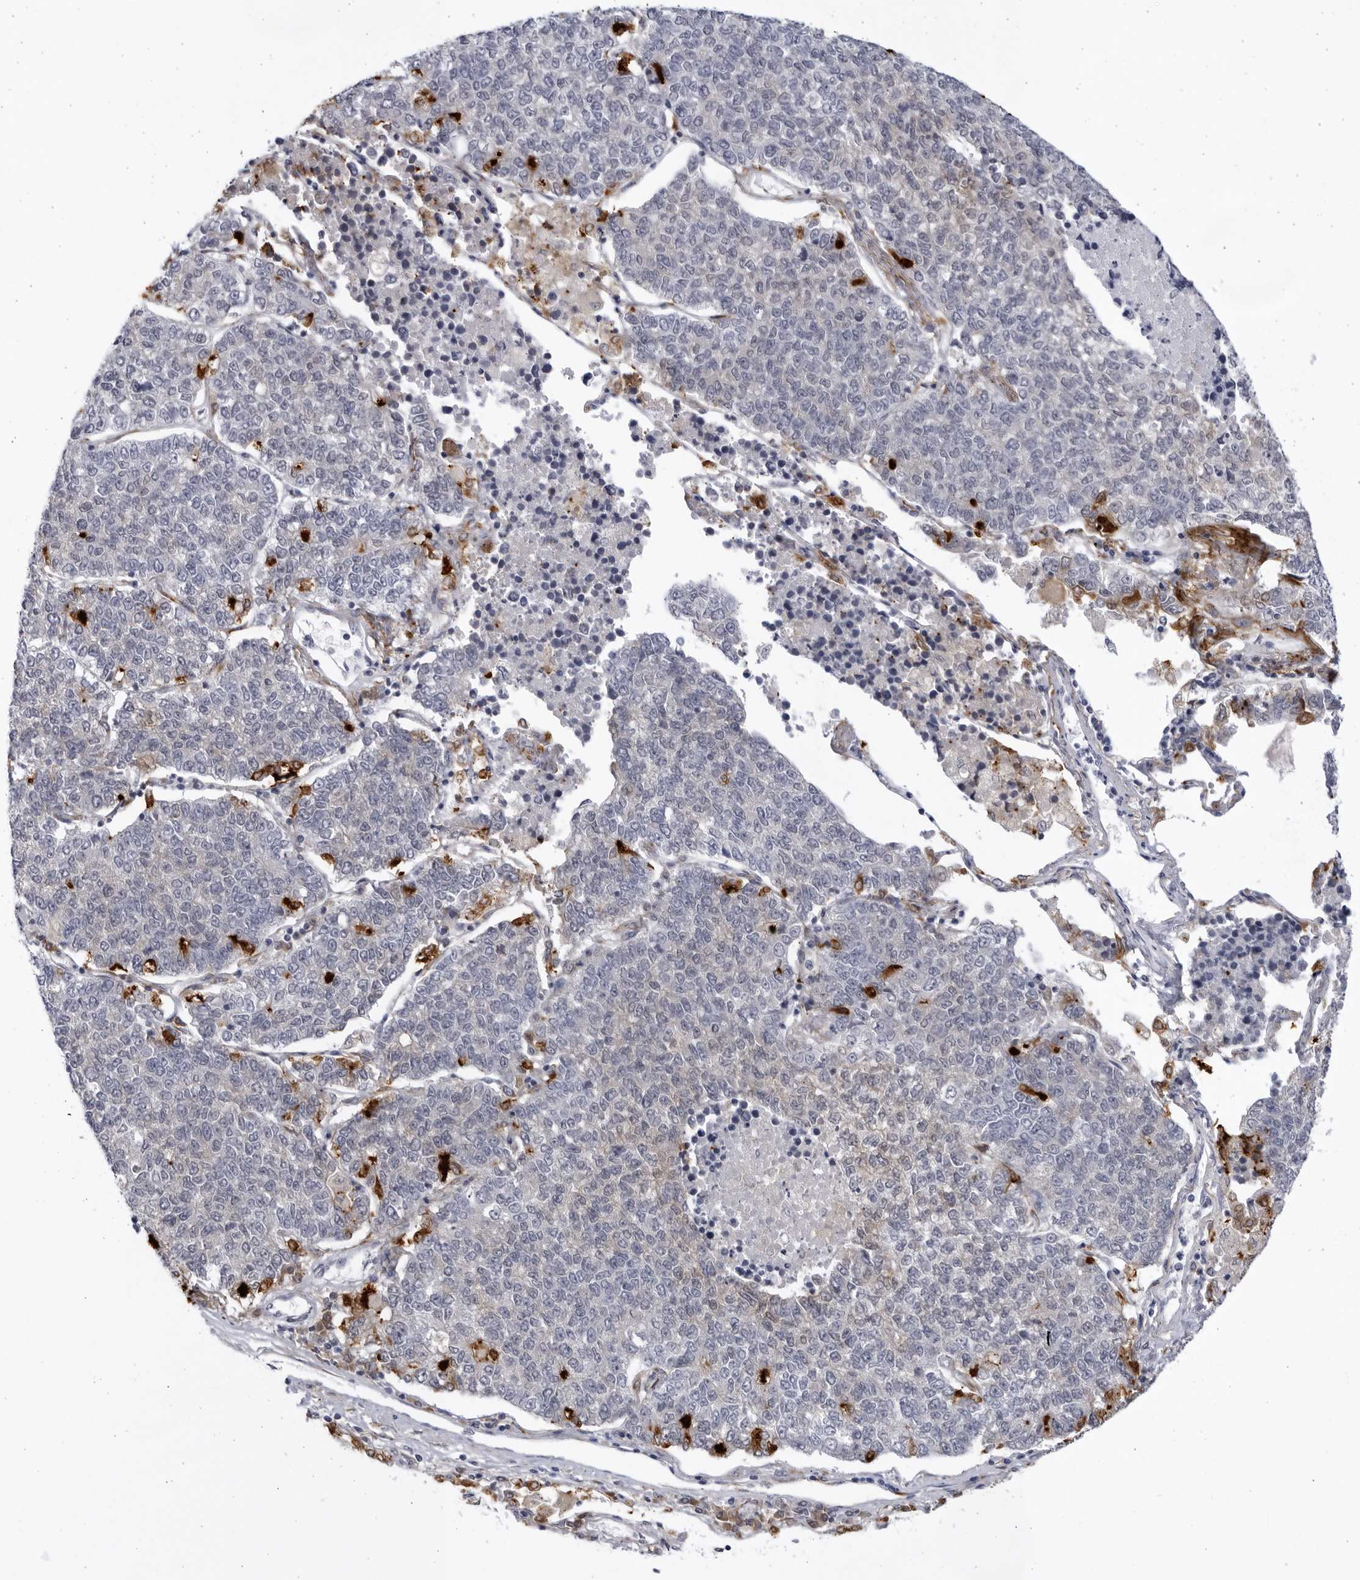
{"staining": {"intensity": "negative", "quantity": "none", "location": "none"}, "tissue": "lung cancer", "cell_type": "Tumor cells", "image_type": "cancer", "snomed": [{"axis": "morphology", "description": "Adenocarcinoma, NOS"}, {"axis": "topography", "description": "Lung"}], "caption": "The image demonstrates no staining of tumor cells in lung cancer (adenocarcinoma). (Stains: DAB immunohistochemistry (IHC) with hematoxylin counter stain, Microscopy: brightfield microscopy at high magnification).", "gene": "BMP2K", "patient": {"sex": "male", "age": 49}}